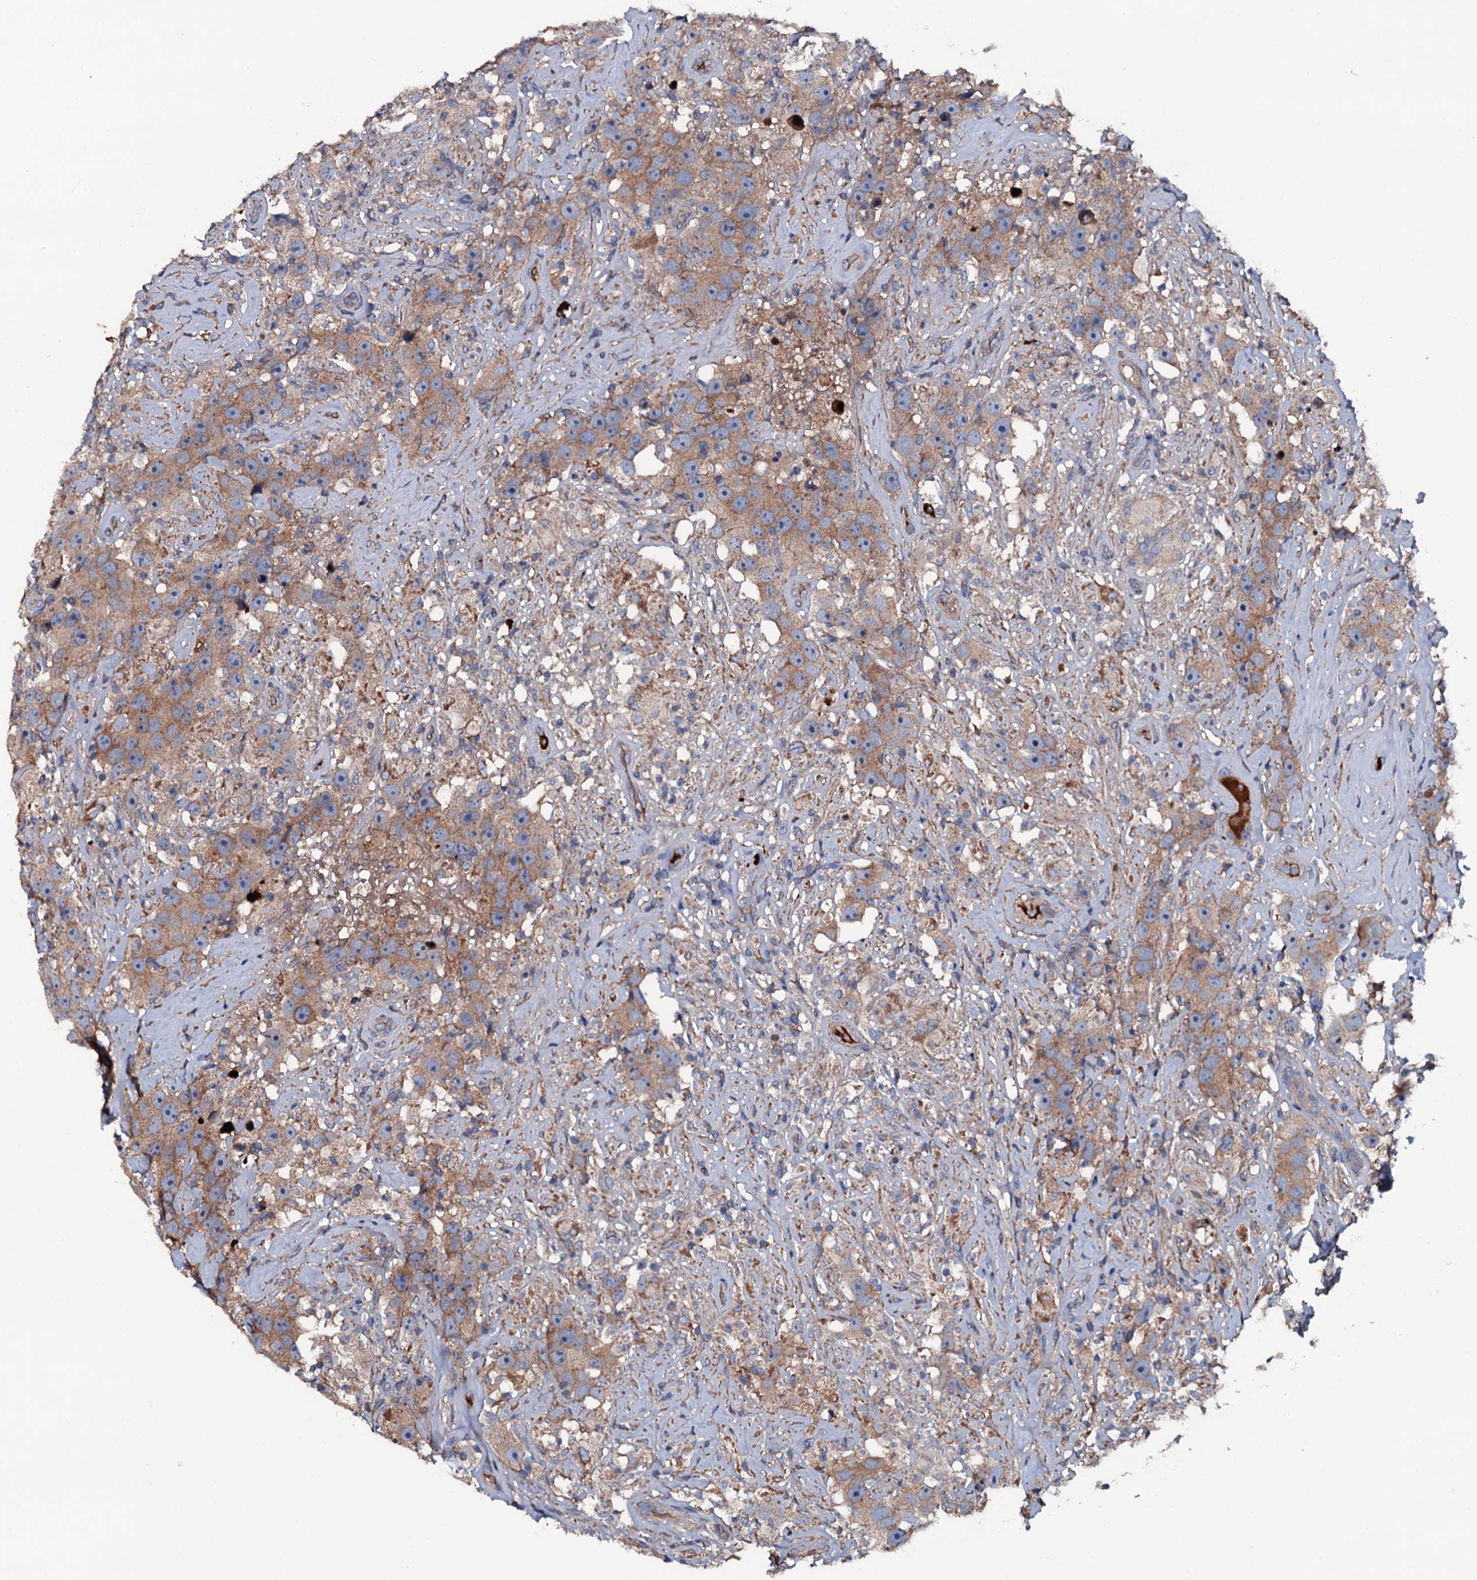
{"staining": {"intensity": "moderate", "quantity": ">75%", "location": "cytoplasmic/membranous"}, "tissue": "testis cancer", "cell_type": "Tumor cells", "image_type": "cancer", "snomed": [{"axis": "morphology", "description": "Seminoma, NOS"}, {"axis": "topography", "description": "Testis"}], "caption": "An image showing moderate cytoplasmic/membranous expression in approximately >75% of tumor cells in testis cancer, as visualized by brown immunohistochemical staining.", "gene": "NEK1", "patient": {"sex": "male", "age": 49}}